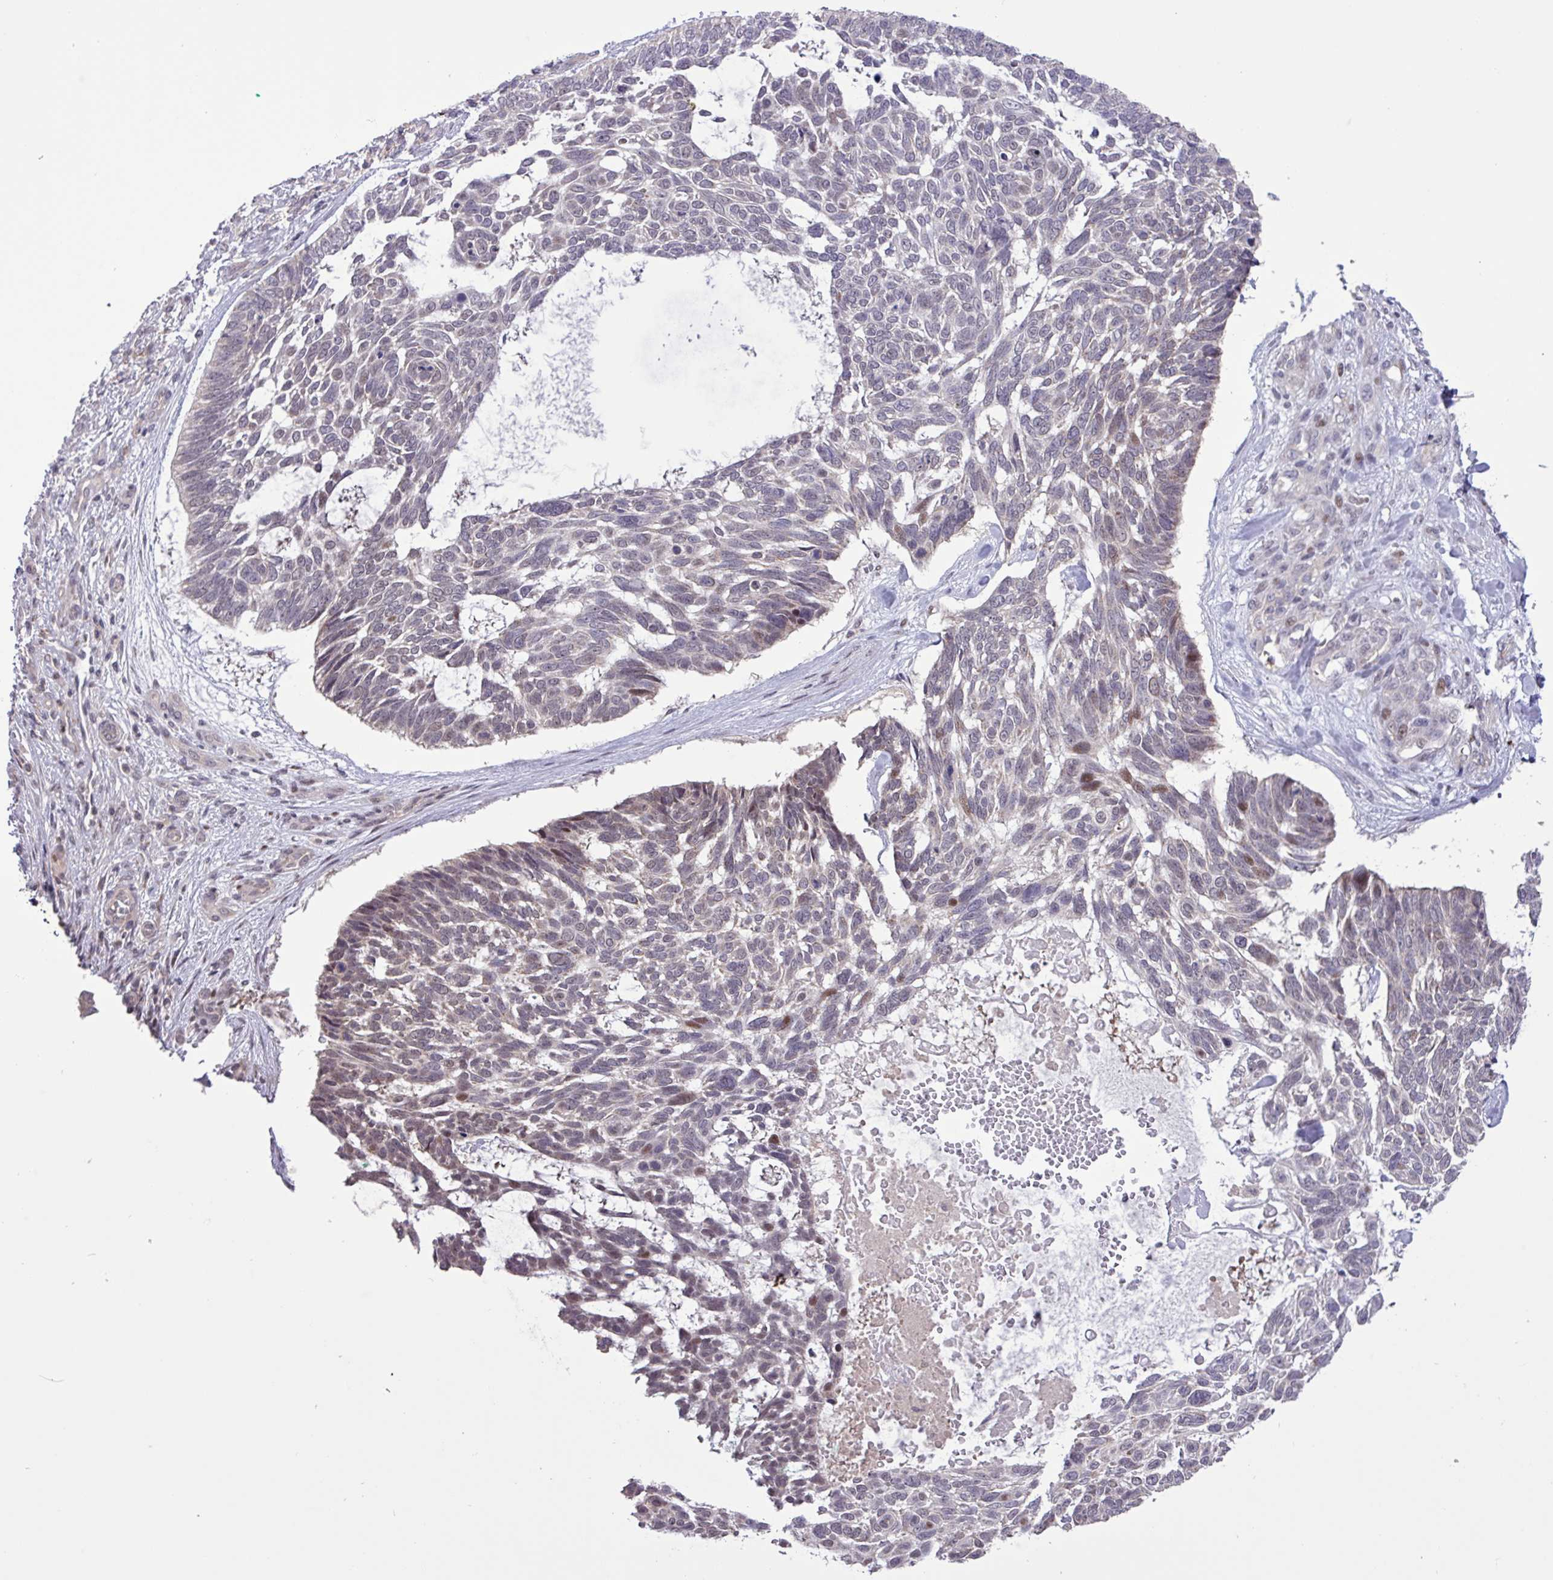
{"staining": {"intensity": "moderate", "quantity": "<25%", "location": "nuclear"}, "tissue": "skin cancer", "cell_type": "Tumor cells", "image_type": "cancer", "snomed": [{"axis": "morphology", "description": "Basal cell carcinoma"}, {"axis": "topography", "description": "Skin"}], "caption": "IHC photomicrograph of skin basal cell carcinoma stained for a protein (brown), which demonstrates low levels of moderate nuclear staining in about <25% of tumor cells.", "gene": "RTL3", "patient": {"sex": "male", "age": 88}}